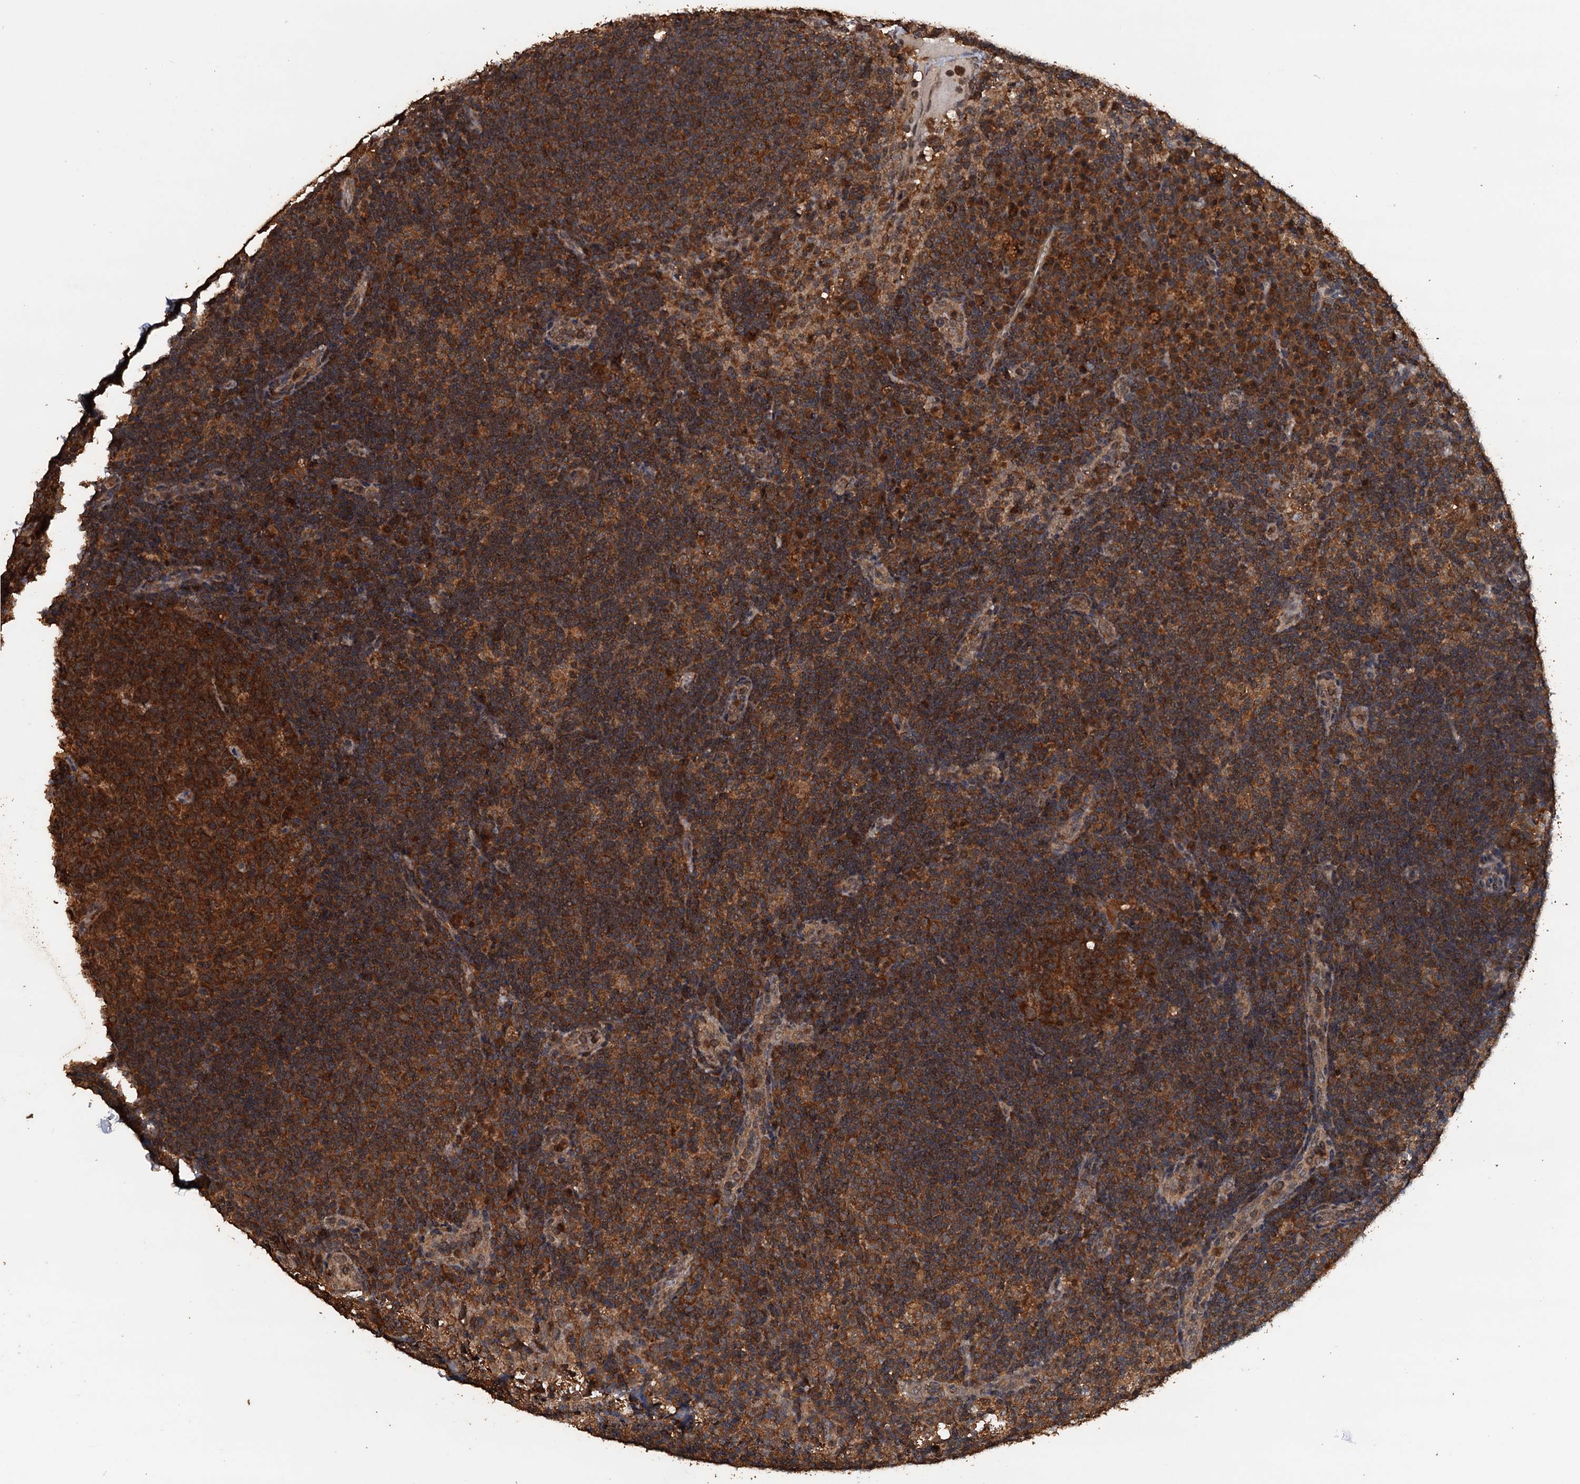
{"staining": {"intensity": "strong", "quantity": ">75%", "location": "cytoplasmic/membranous"}, "tissue": "lymph node", "cell_type": "Germinal center cells", "image_type": "normal", "snomed": [{"axis": "morphology", "description": "Normal tissue, NOS"}, {"axis": "topography", "description": "Lymph node"}], "caption": "Immunohistochemistry histopathology image of normal human lymph node stained for a protein (brown), which reveals high levels of strong cytoplasmic/membranous positivity in approximately >75% of germinal center cells.", "gene": "PSMD9", "patient": {"sex": "female", "age": 70}}